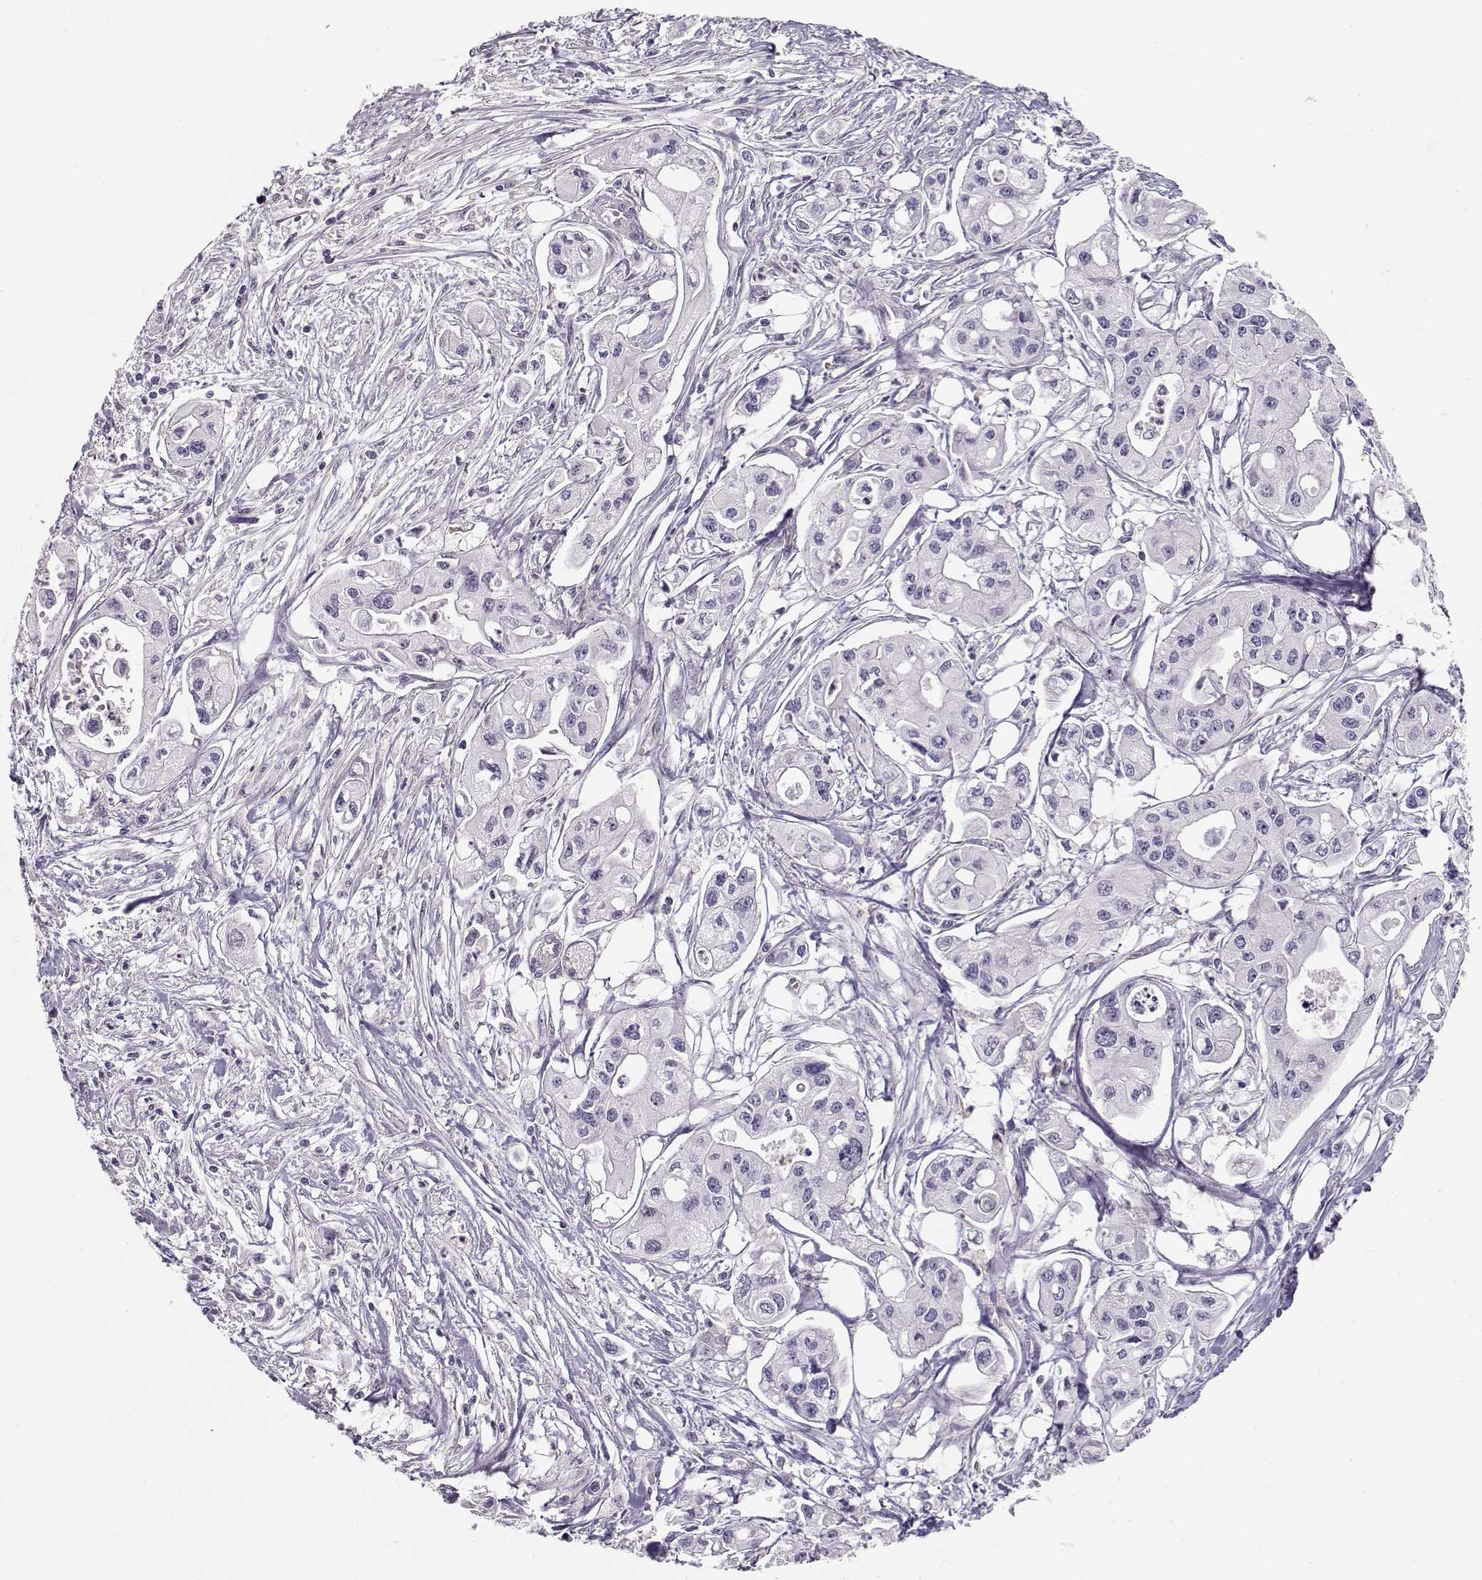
{"staining": {"intensity": "negative", "quantity": "none", "location": "none"}, "tissue": "pancreatic cancer", "cell_type": "Tumor cells", "image_type": "cancer", "snomed": [{"axis": "morphology", "description": "Adenocarcinoma, NOS"}, {"axis": "topography", "description": "Pancreas"}], "caption": "The image reveals no staining of tumor cells in pancreatic cancer.", "gene": "DAPL1", "patient": {"sex": "male", "age": 70}}